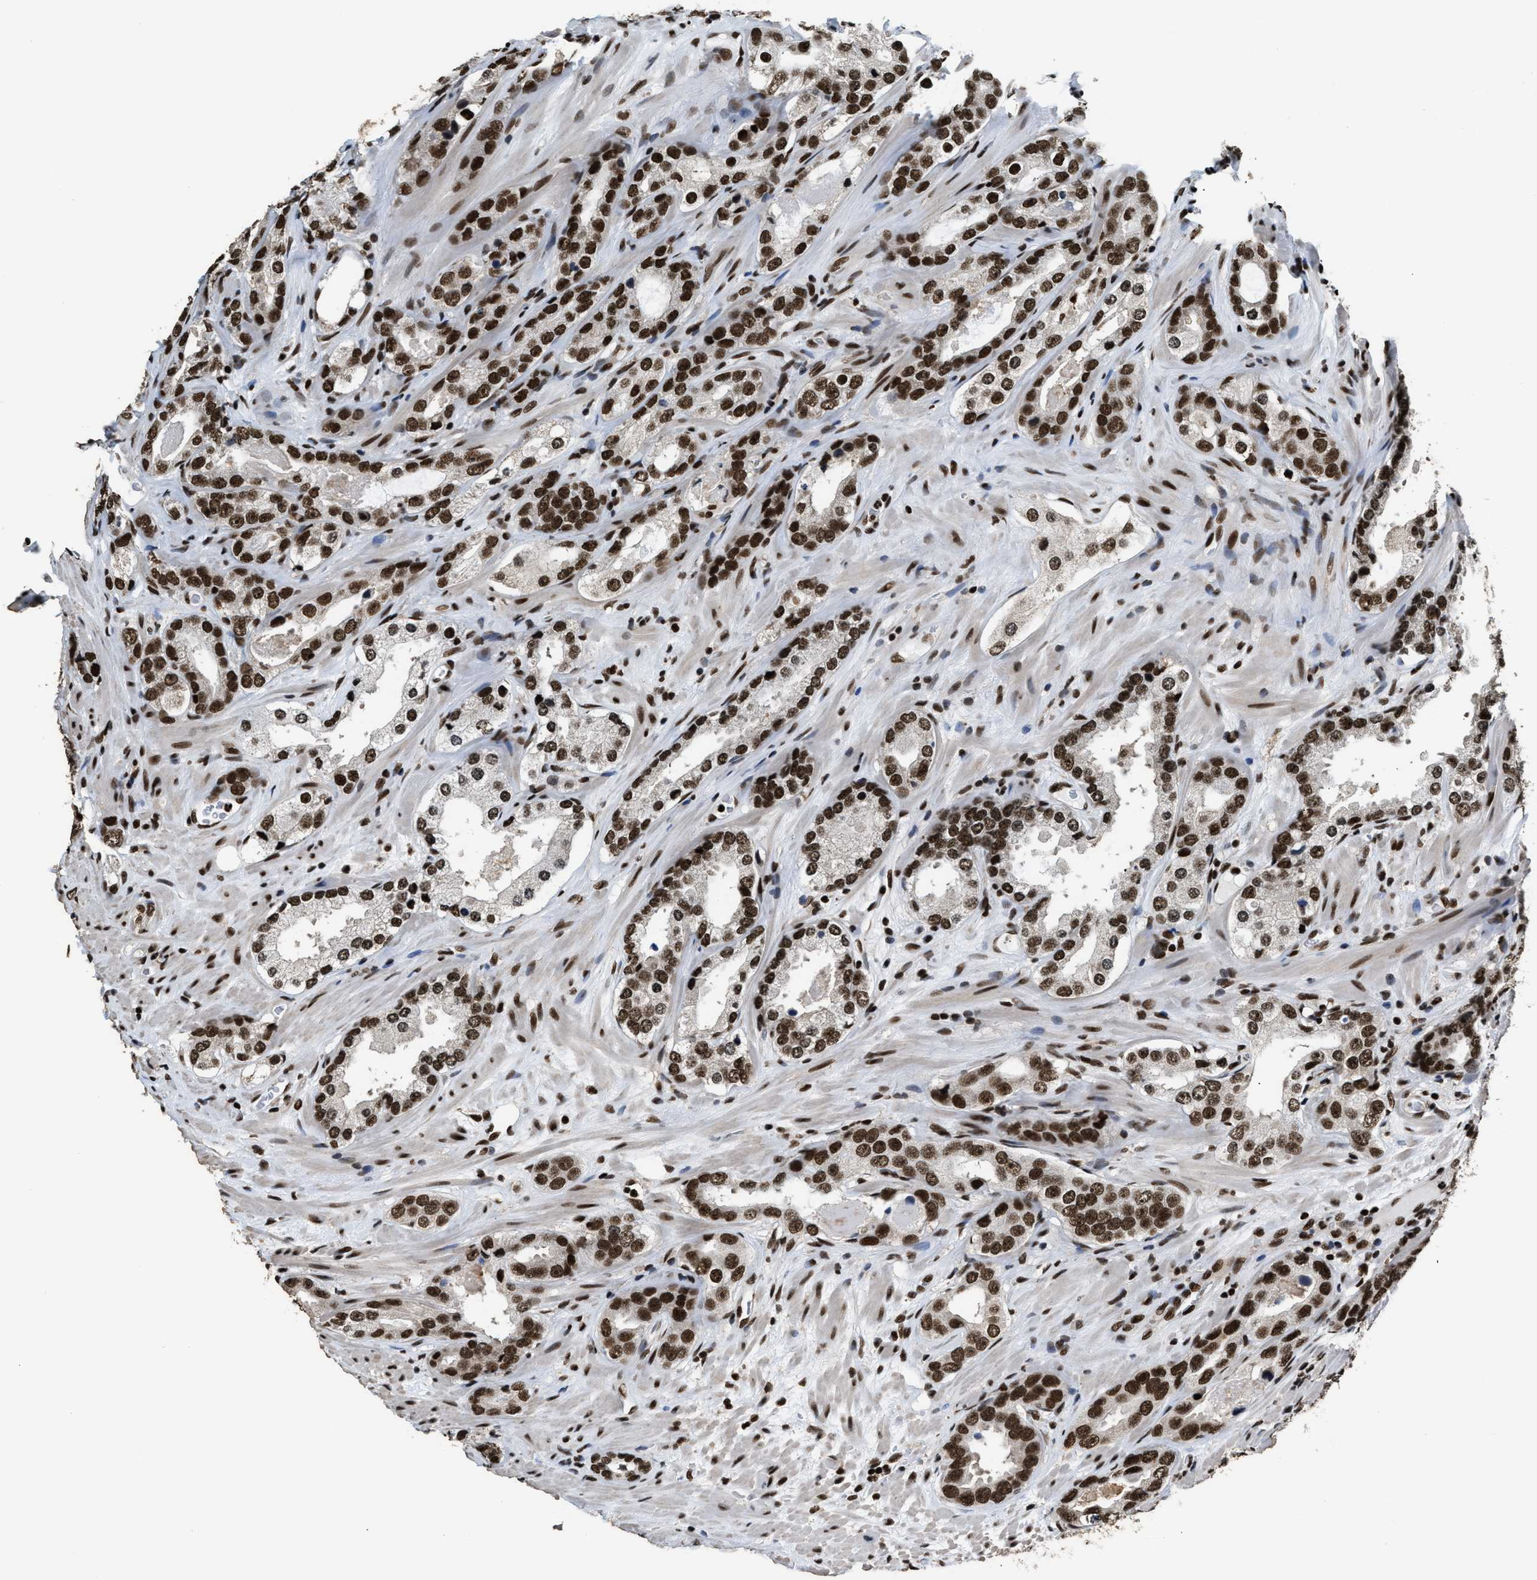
{"staining": {"intensity": "strong", "quantity": ">75%", "location": "nuclear"}, "tissue": "prostate cancer", "cell_type": "Tumor cells", "image_type": "cancer", "snomed": [{"axis": "morphology", "description": "Adenocarcinoma, High grade"}, {"axis": "topography", "description": "Prostate"}], "caption": "Prostate cancer (adenocarcinoma (high-grade)) tissue displays strong nuclear expression in approximately >75% of tumor cells, visualized by immunohistochemistry.", "gene": "RAD21", "patient": {"sex": "male", "age": 63}}